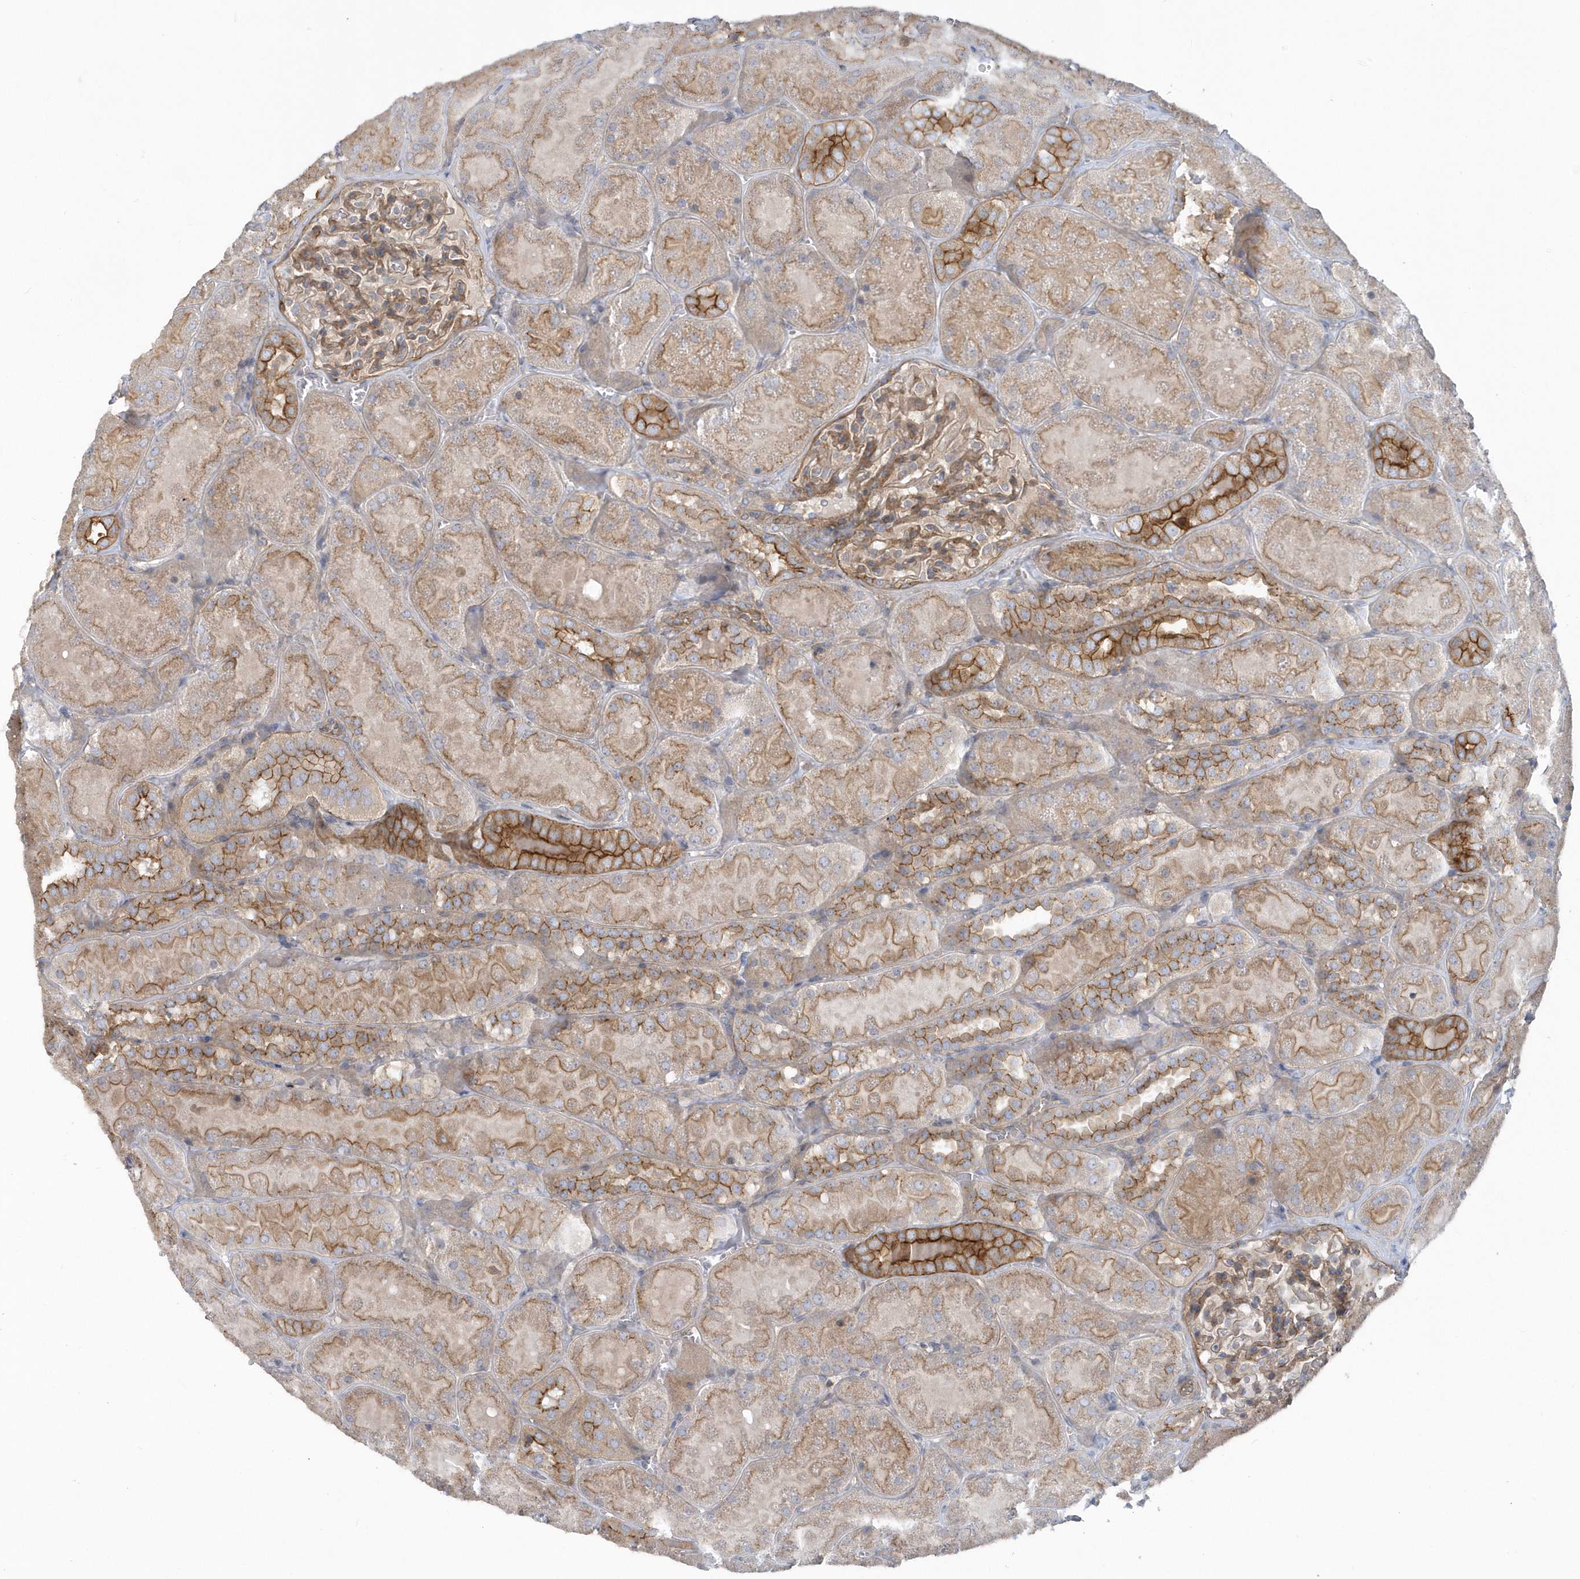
{"staining": {"intensity": "weak", "quantity": "25%-75%", "location": "cytoplasmic/membranous"}, "tissue": "kidney", "cell_type": "Cells in glomeruli", "image_type": "normal", "snomed": [{"axis": "morphology", "description": "Normal tissue, NOS"}, {"axis": "topography", "description": "Kidney"}], "caption": "Kidney was stained to show a protein in brown. There is low levels of weak cytoplasmic/membranous expression in approximately 25%-75% of cells in glomeruli. (DAB = brown stain, brightfield microscopy at high magnification).", "gene": "RAI14", "patient": {"sex": "male", "age": 28}}